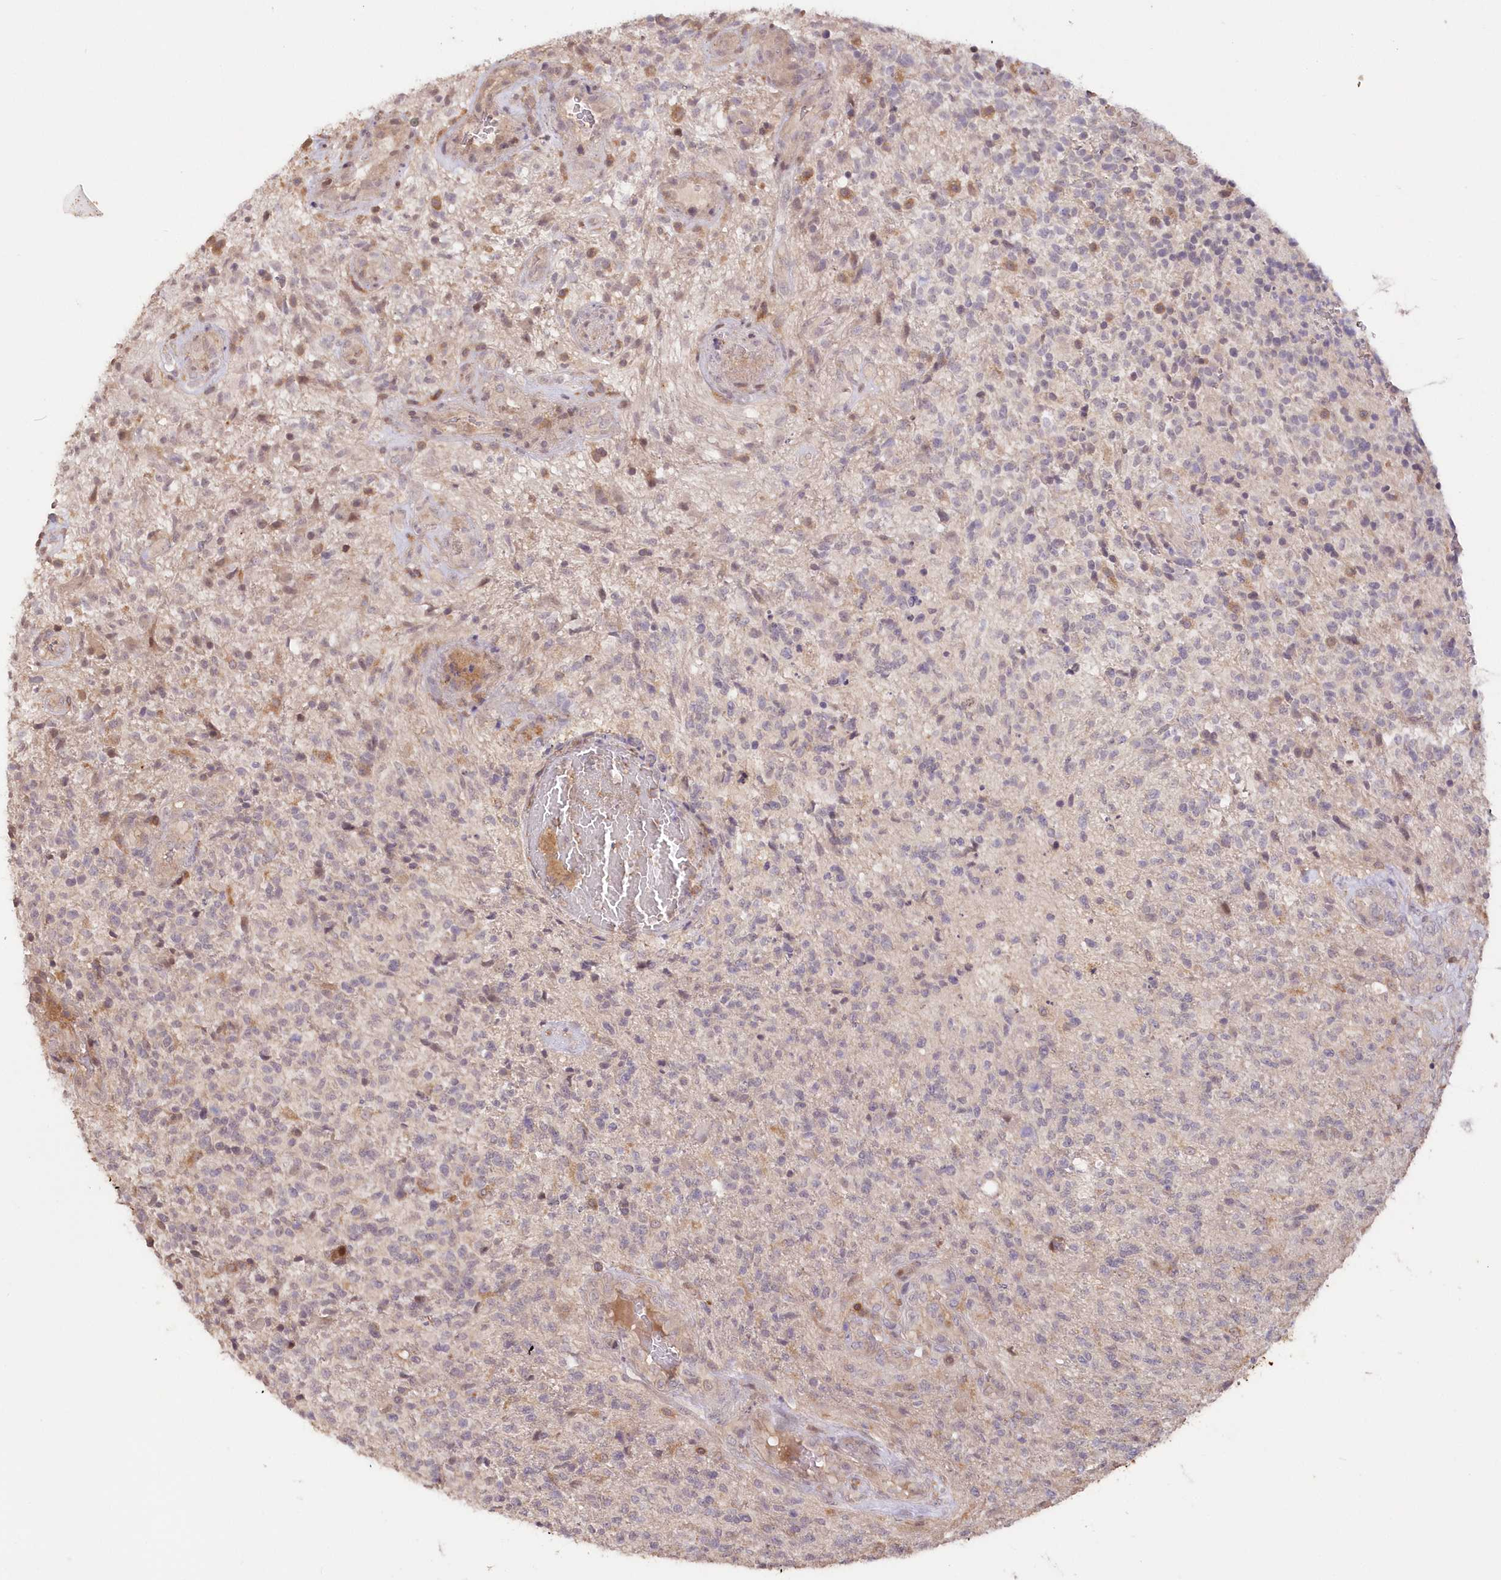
{"staining": {"intensity": "negative", "quantity": "none", "location": "none"}, "tissue": "glioma", "cell_type": "Tumor cells", "image_type": "cancer", "snomed": [{"axis": "morphology", "description": "Glioma, malignant, High grade"}, {"axis": "topography", "description": "Brain"}], "caption": "IHC micrograph of neoplastic tissue: malignant glioma (high-grade) stained with DAB exhibits no significant protein expression in tumor cells.", "gene": "SNED1", "patient": {"sex": "male", "age": 56}}